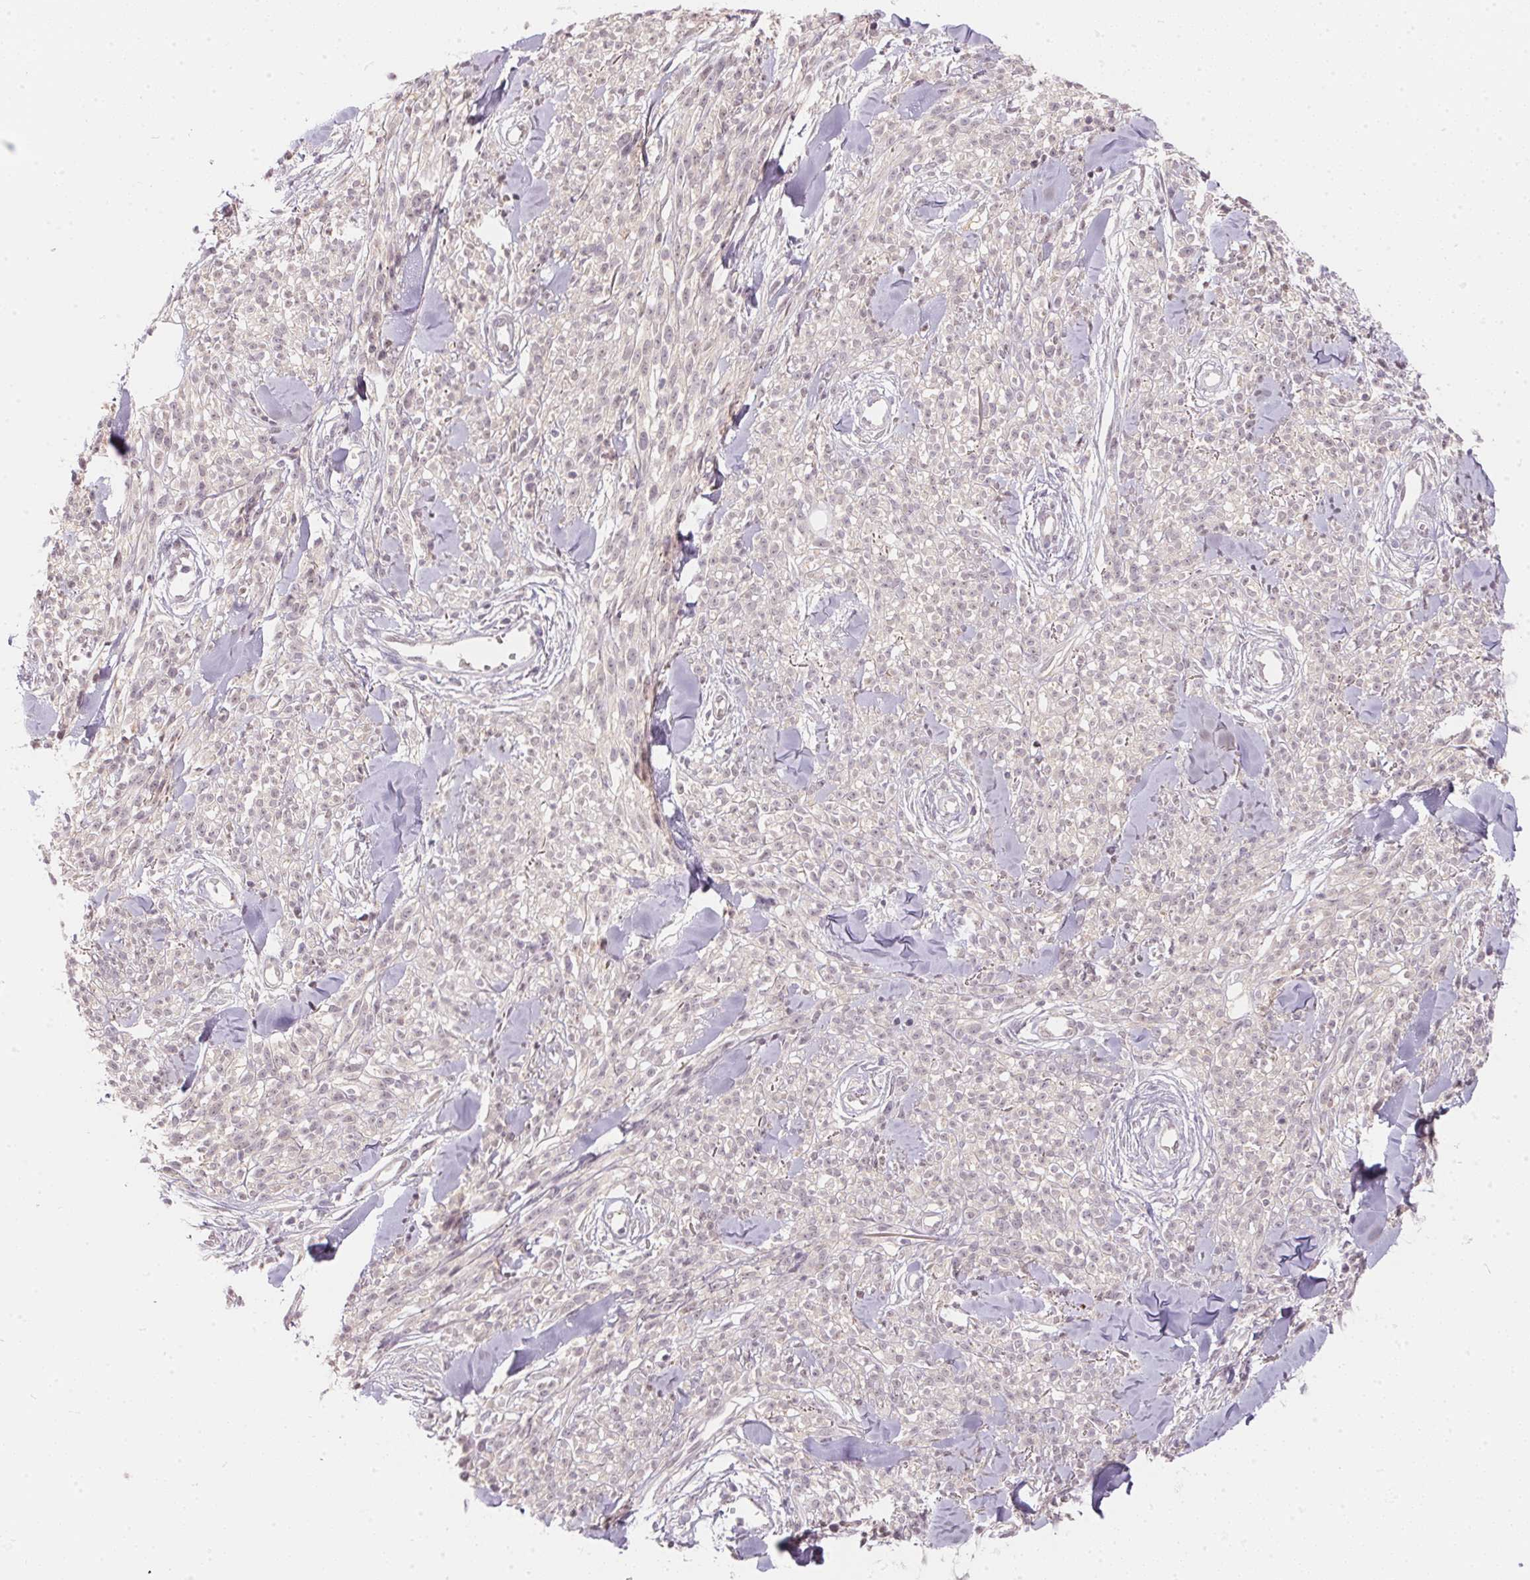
{"staining": {"intensity": "weak", "quantity": "<25%", "location": "nuclear"}, "tissue": "melanoma", "cell_type": "Tumor cells", "image_type": "cancer", "snomed": [{"axis": "morphology", "description": "Malignant melanoma, NOS"}, {"axis": "topography", "description": "Skin"}, {"axis": "topography", "description": "Skin of trunk"}], "caption": "This is an immunohistochemistry (IHC) image of malignant melanoma. There is no positivity in tumor cells.", "gene": "BLMH", "patient": {"sex": "male", "age": 74}}